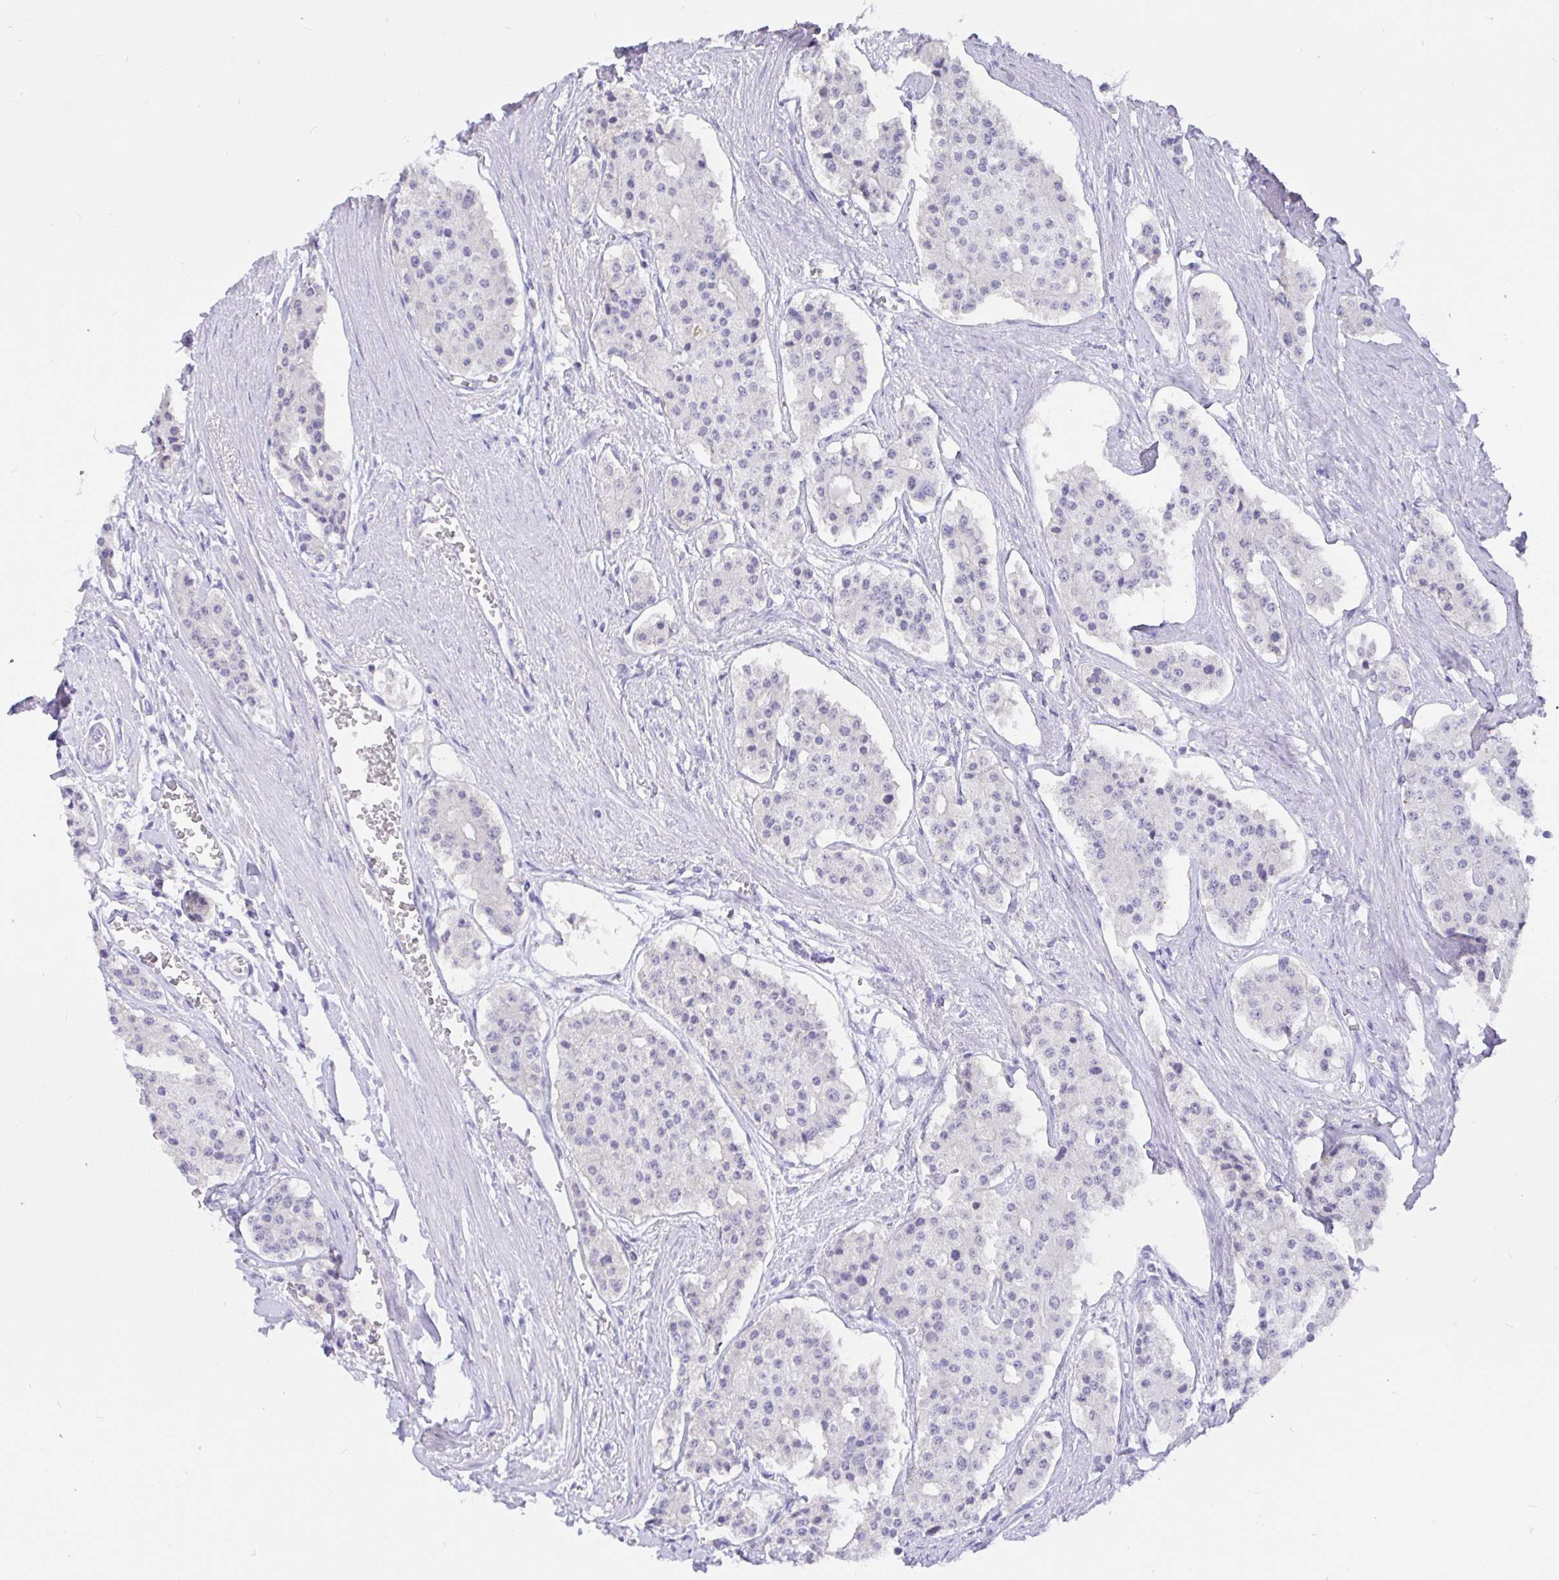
{"staining": {"intensity": "negative", "quantity": "none", "location": "none"}, "tissue": "carcinoid", "cell_type": "Tumor cells", "image_type": "cancer", "snomed": [{"axis": "morphology", "description": "Carcinoid, malignant, NOS"}, {"axis": "topography", "description": "Small intestine"}], "caption": "Tumor cells show no significant protein expression in carcinoid.", "gene": "EZHIP", "patient": {"sex": "female", "age": 65}}